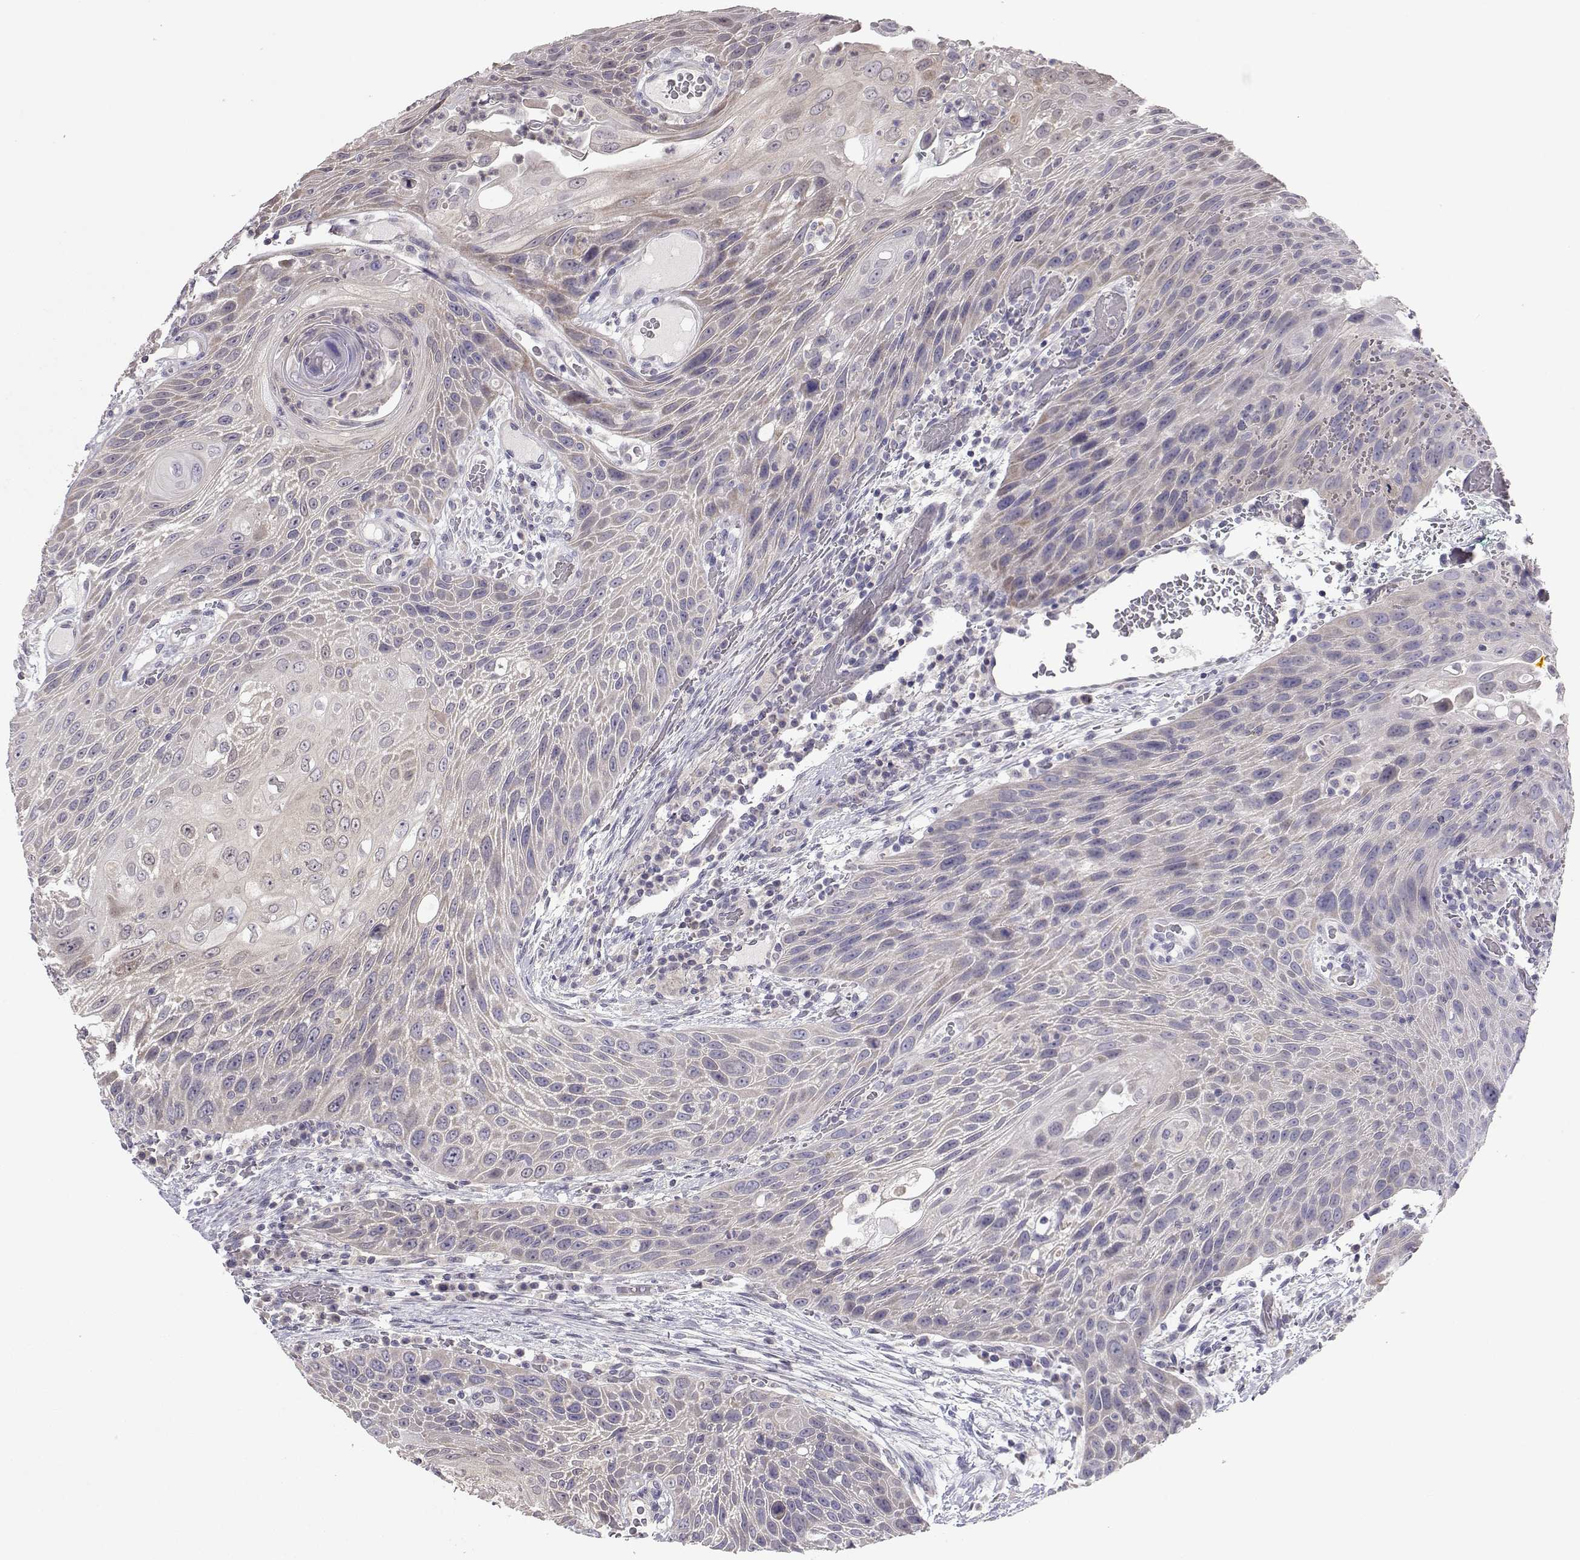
{"staining": {"intensity": "weak", "quantity": "<25%", "location": "cytoplasmic/membranous"}, "tissue": "head and neck cancer", "cell_type": "Tumor cells", "image_type": "cancer", "snomed": [{"axis": "morphology", "description": "Squamous cell carcinoma, NOS"}, {"axis": "topography", "description": "Head-Neck"}], "caption": "Protein analysis of head and neck cancer shows no significant staining in tumor cells. The staining was performed using DAB to visualize the protein expression in brown, while the nuclei were stained in blue with hematoxylin (Magnification: 20x).", "gene": "NCAM2", "patient": {"sex": "male", "age": 69}}